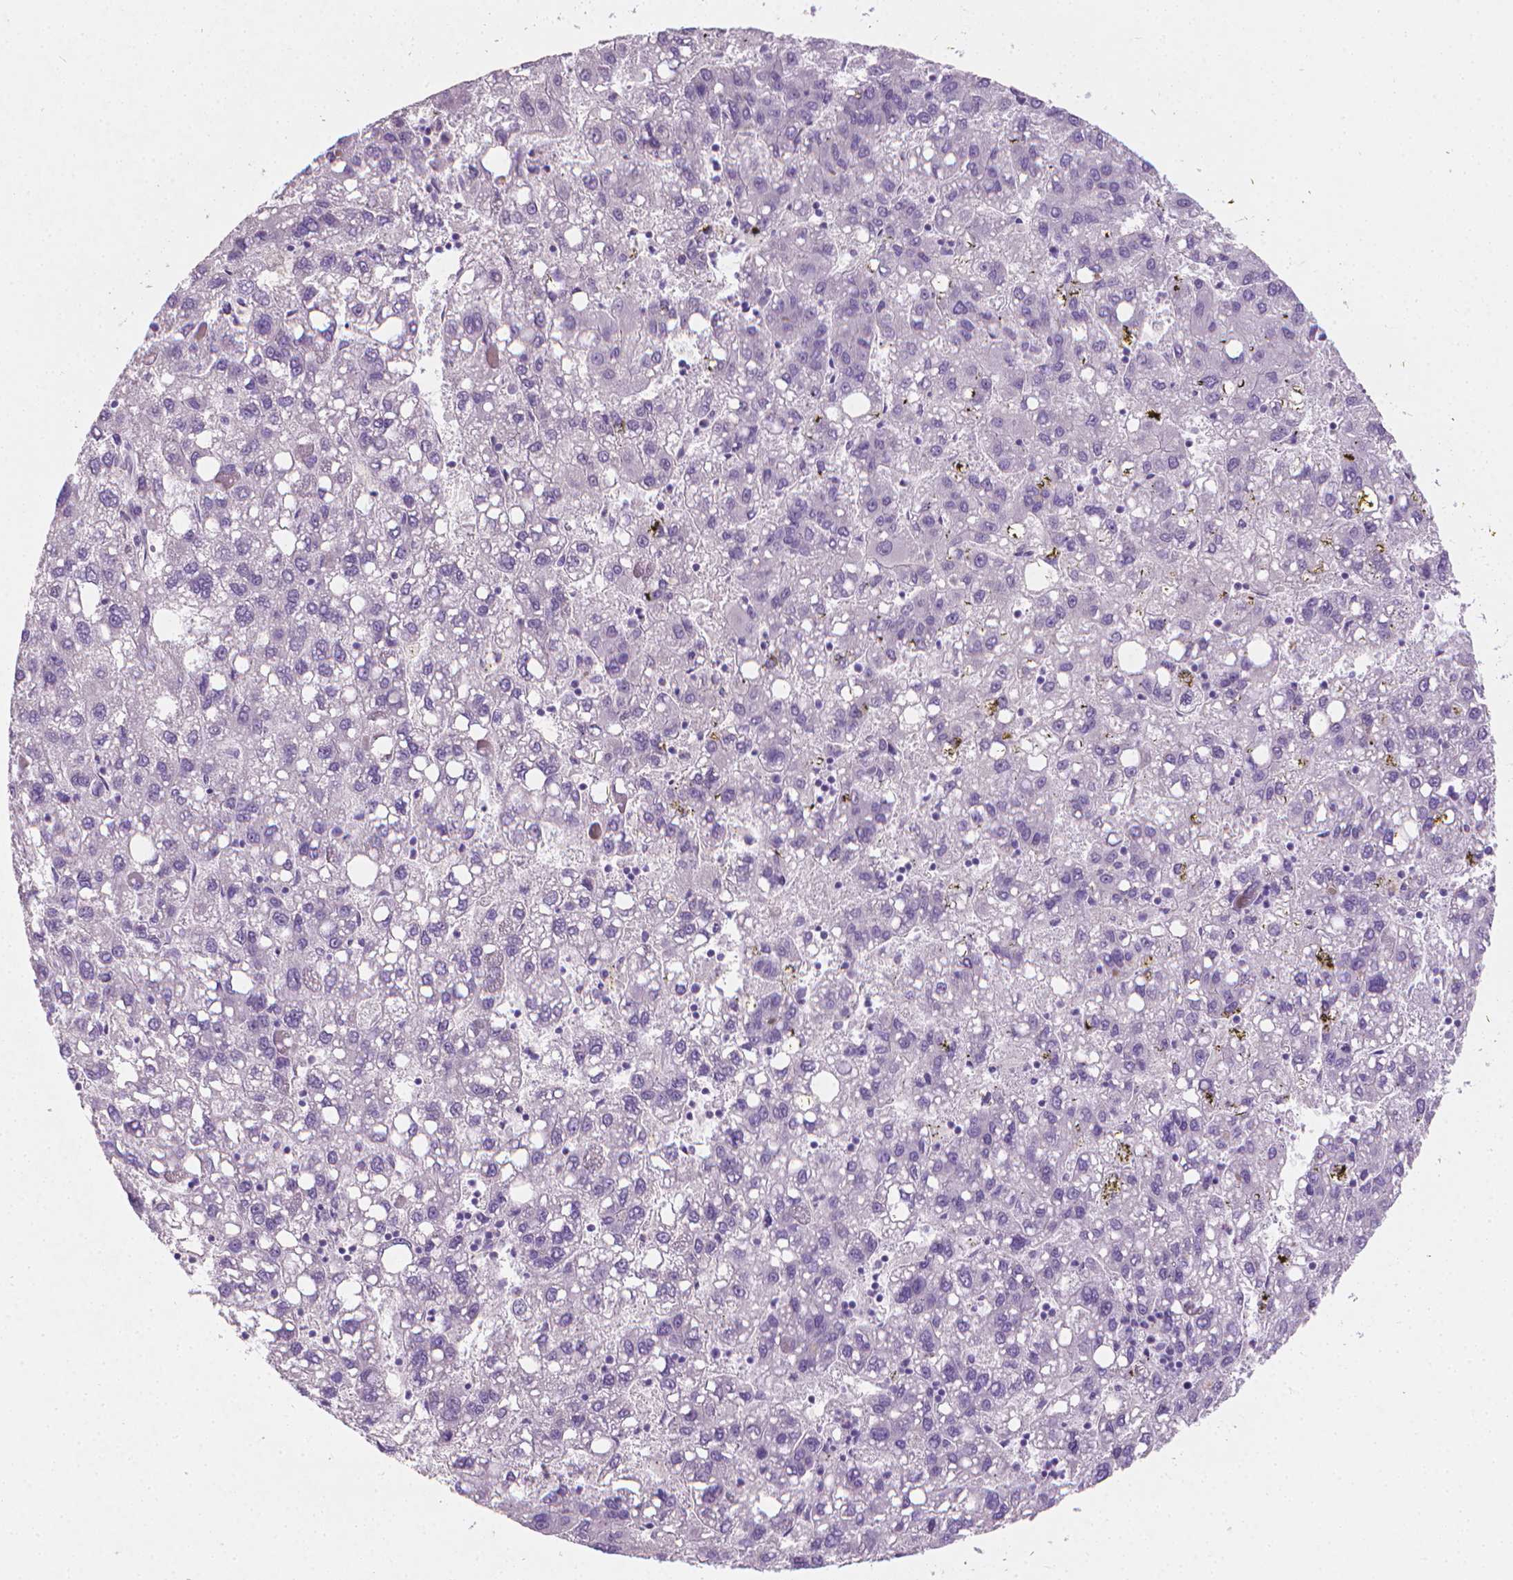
{"staining": {"intensity": "negative", "quantity": "none", "location": "none"}, "tissue": "liver cancer", "cell_type": "Tumor cells", "image_type": "cancer", "snomed": [{"axis": "morphology", "description": "Carcinoma, Hepatocellular, NOS"}, {"axis": "topography", "description": "Liver"}], "caption": "Histopathology image shows no significant protein expression in tumor cells of hepatocellular carcinoma (liver).", "gene": "TNNI2", "patient": {"sex": "female", "age": 82}}